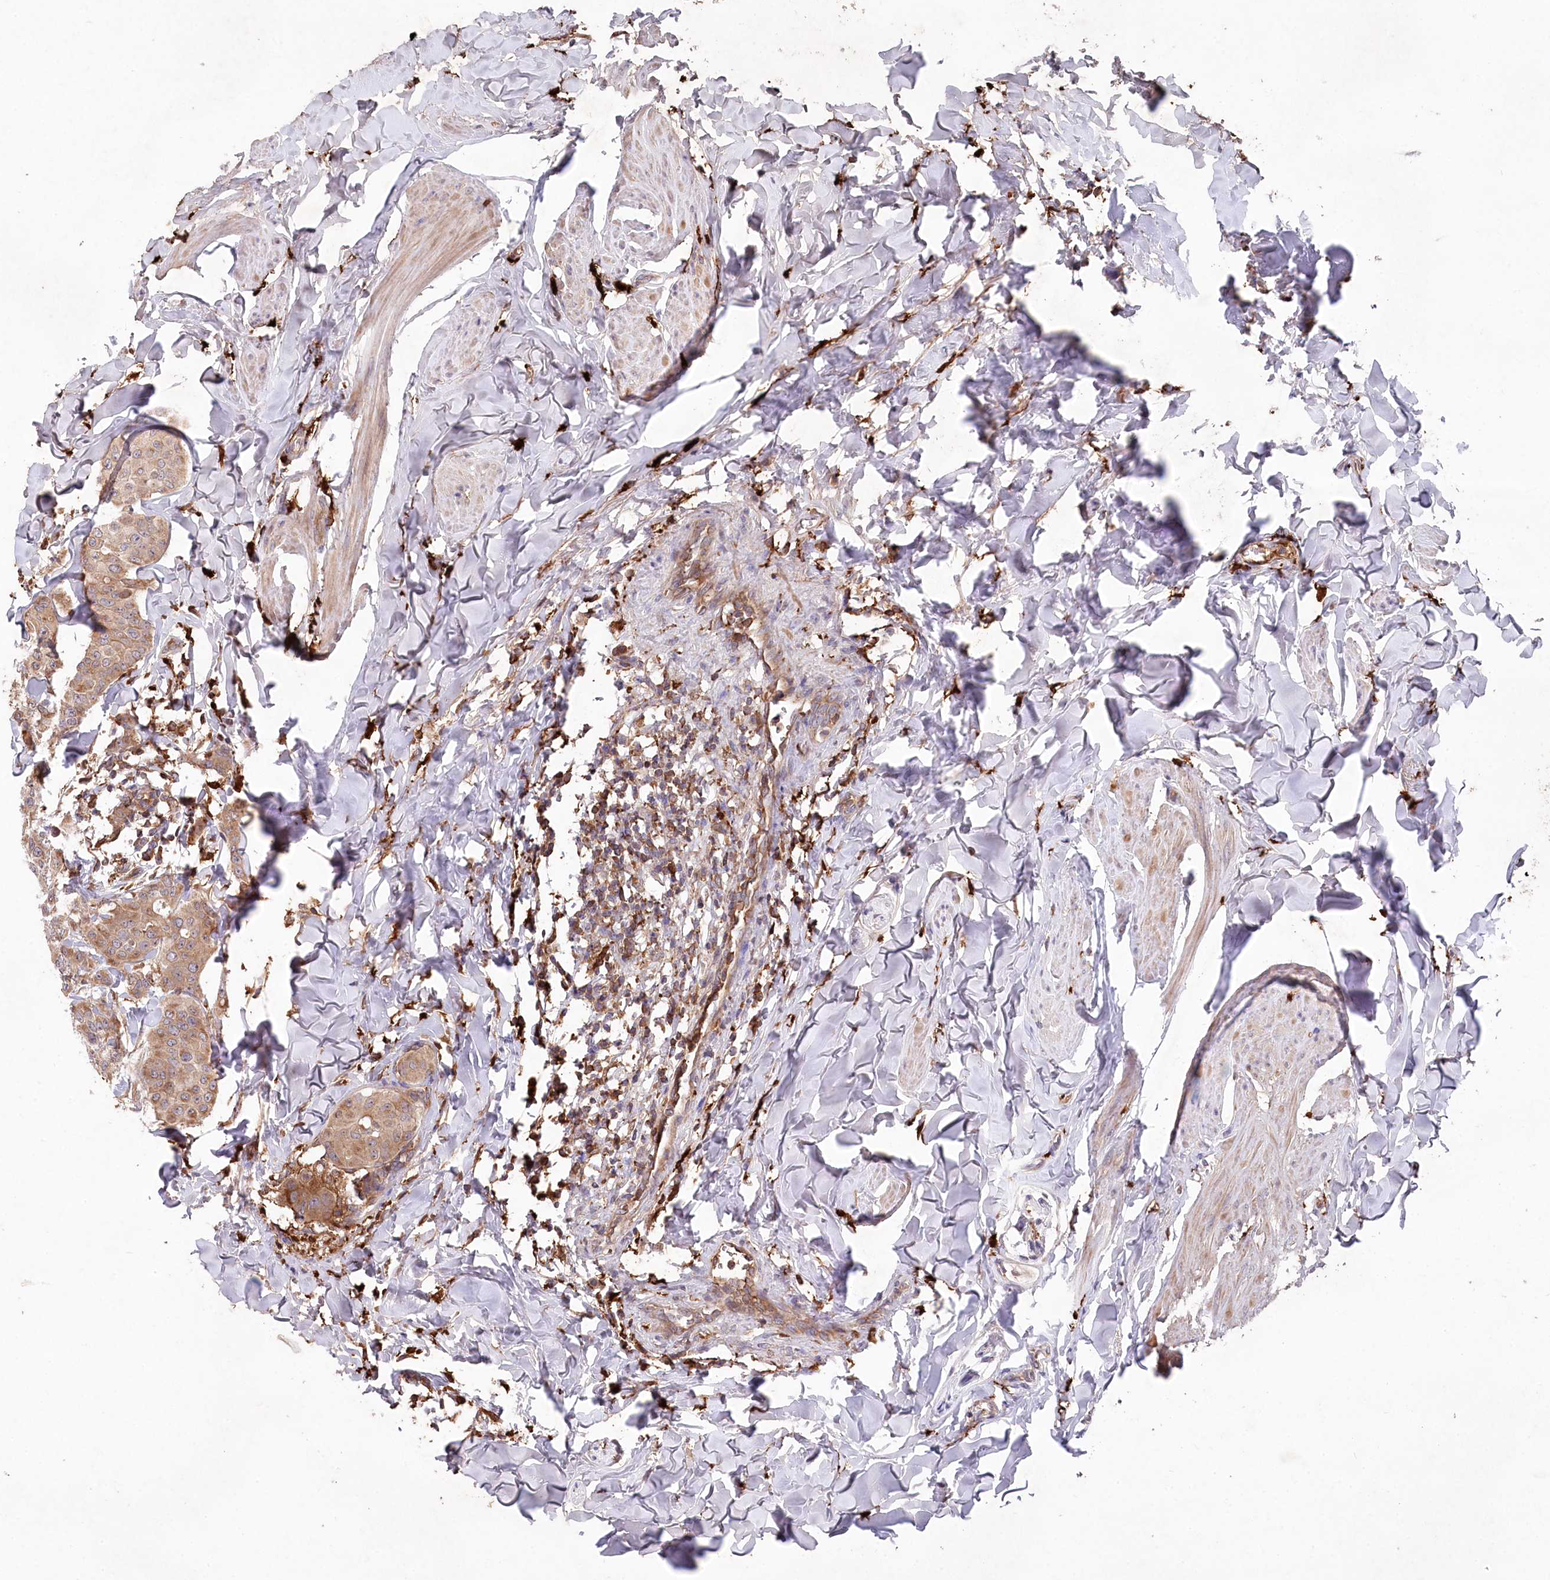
{"staining": {"intensity": "moderate", "quantity": ">75%", "location": "cytoplasmic/membranous"}, "tissue": "breast cancer", "cell_type": "Tumor cells", "image_type": "cancer", "snomed": [{"axis": "morphology", "description": "Duct carcinoma"}, {"axis": "topography", "description": "Breast"}], "caption": "Human breast infiltrating ductal carcinoma stained for a protein (brown) shows moderate cytoplasmic/membranous positive expression in approximately >75% of tumor cells.", "gene": "PPP1R21", "patient": {"sex": "female", "age": 40}}